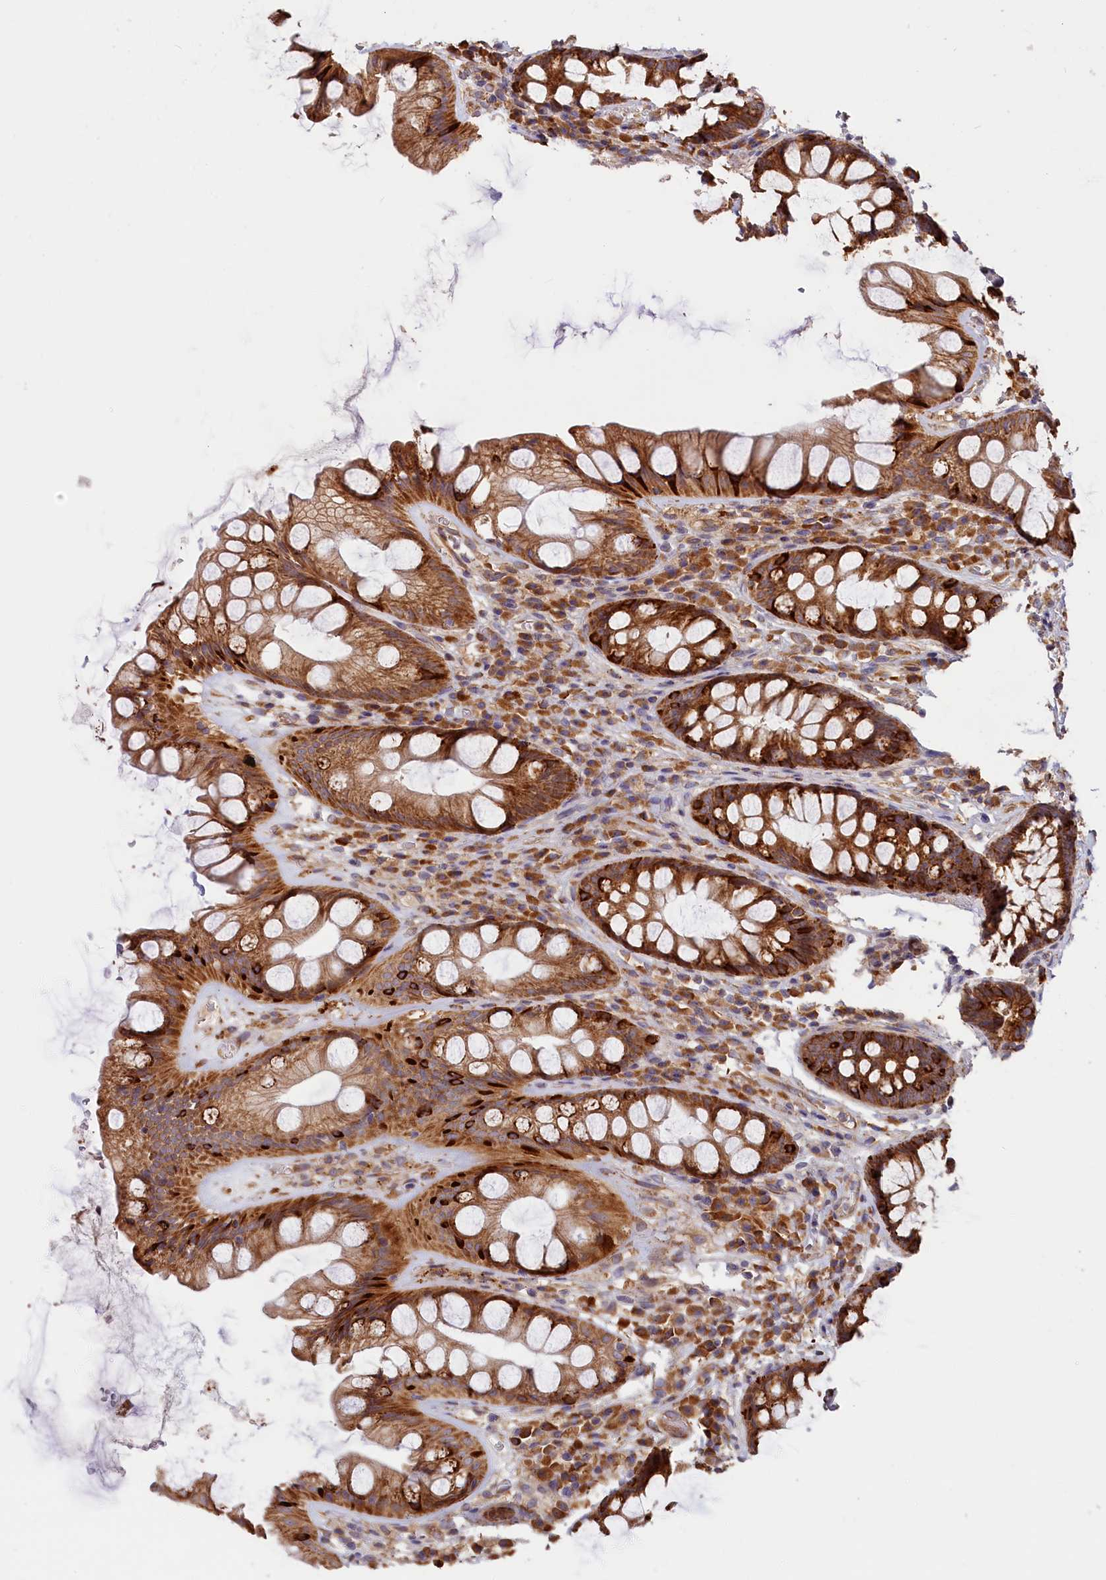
{"staining": {"intensity": "strong", "quantity": ">75%", "location": "cytoplasmic/membranous"}, "tissue": "rectum", "cell_type": "Glandular cells", "image_type": "normal", "snomed": [{"axis": "morphology", "description": "Normal tissue, NOS"}, {"axis": "topography", "description": "Rectum"}], "caption": "Brown immunohistochemical staining in benign human rectum shows strong cytoplasmic/membranous expression in approximately >75% of glandular cells.", "gene": "CEP44", "patient": {"sex": "male", "age": 74}}